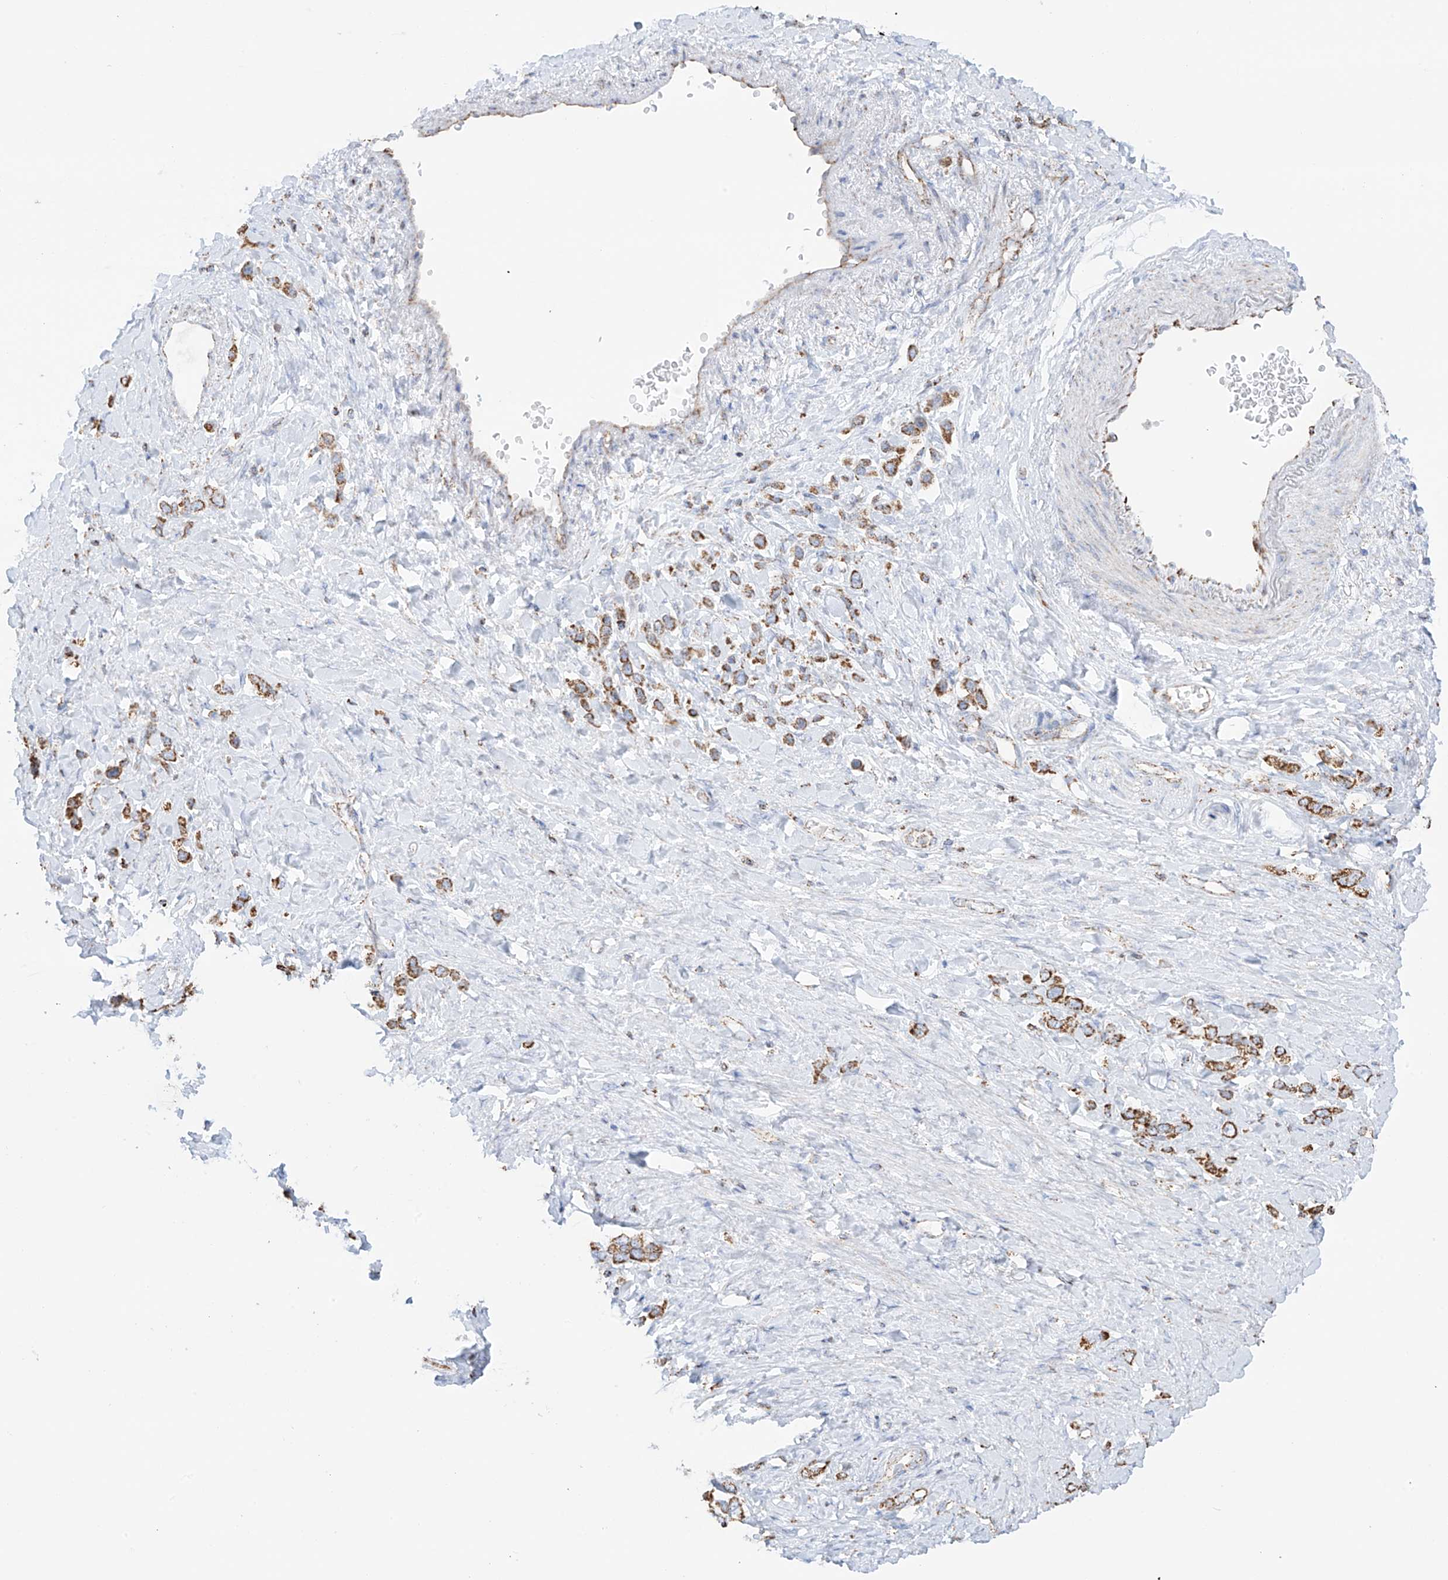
{"staining": {"intensity": "moderate", "quantity": ">75%", "location": "cytoplasmic/membranous"}, "tissue": "stomach cancer", "cell_type": "Tumor cells", "image_type": "cancer", "snomed": [{"axis": "morphology", "description": "Adenocarcinoma, NOS"}, {"axis": "topography", "description": "Stomach"}], "caption": "Brown immunohistochemical staining in adenocarcinoma (stomach) demonstrates moderate cytoplasmic/membranous expression in about >75% of tumor cells. (DAB IHC, brown staining for protein, blue staining for nuclei).", "gene": "XKR3", "patient": {"sex": "female", "age": 65}}